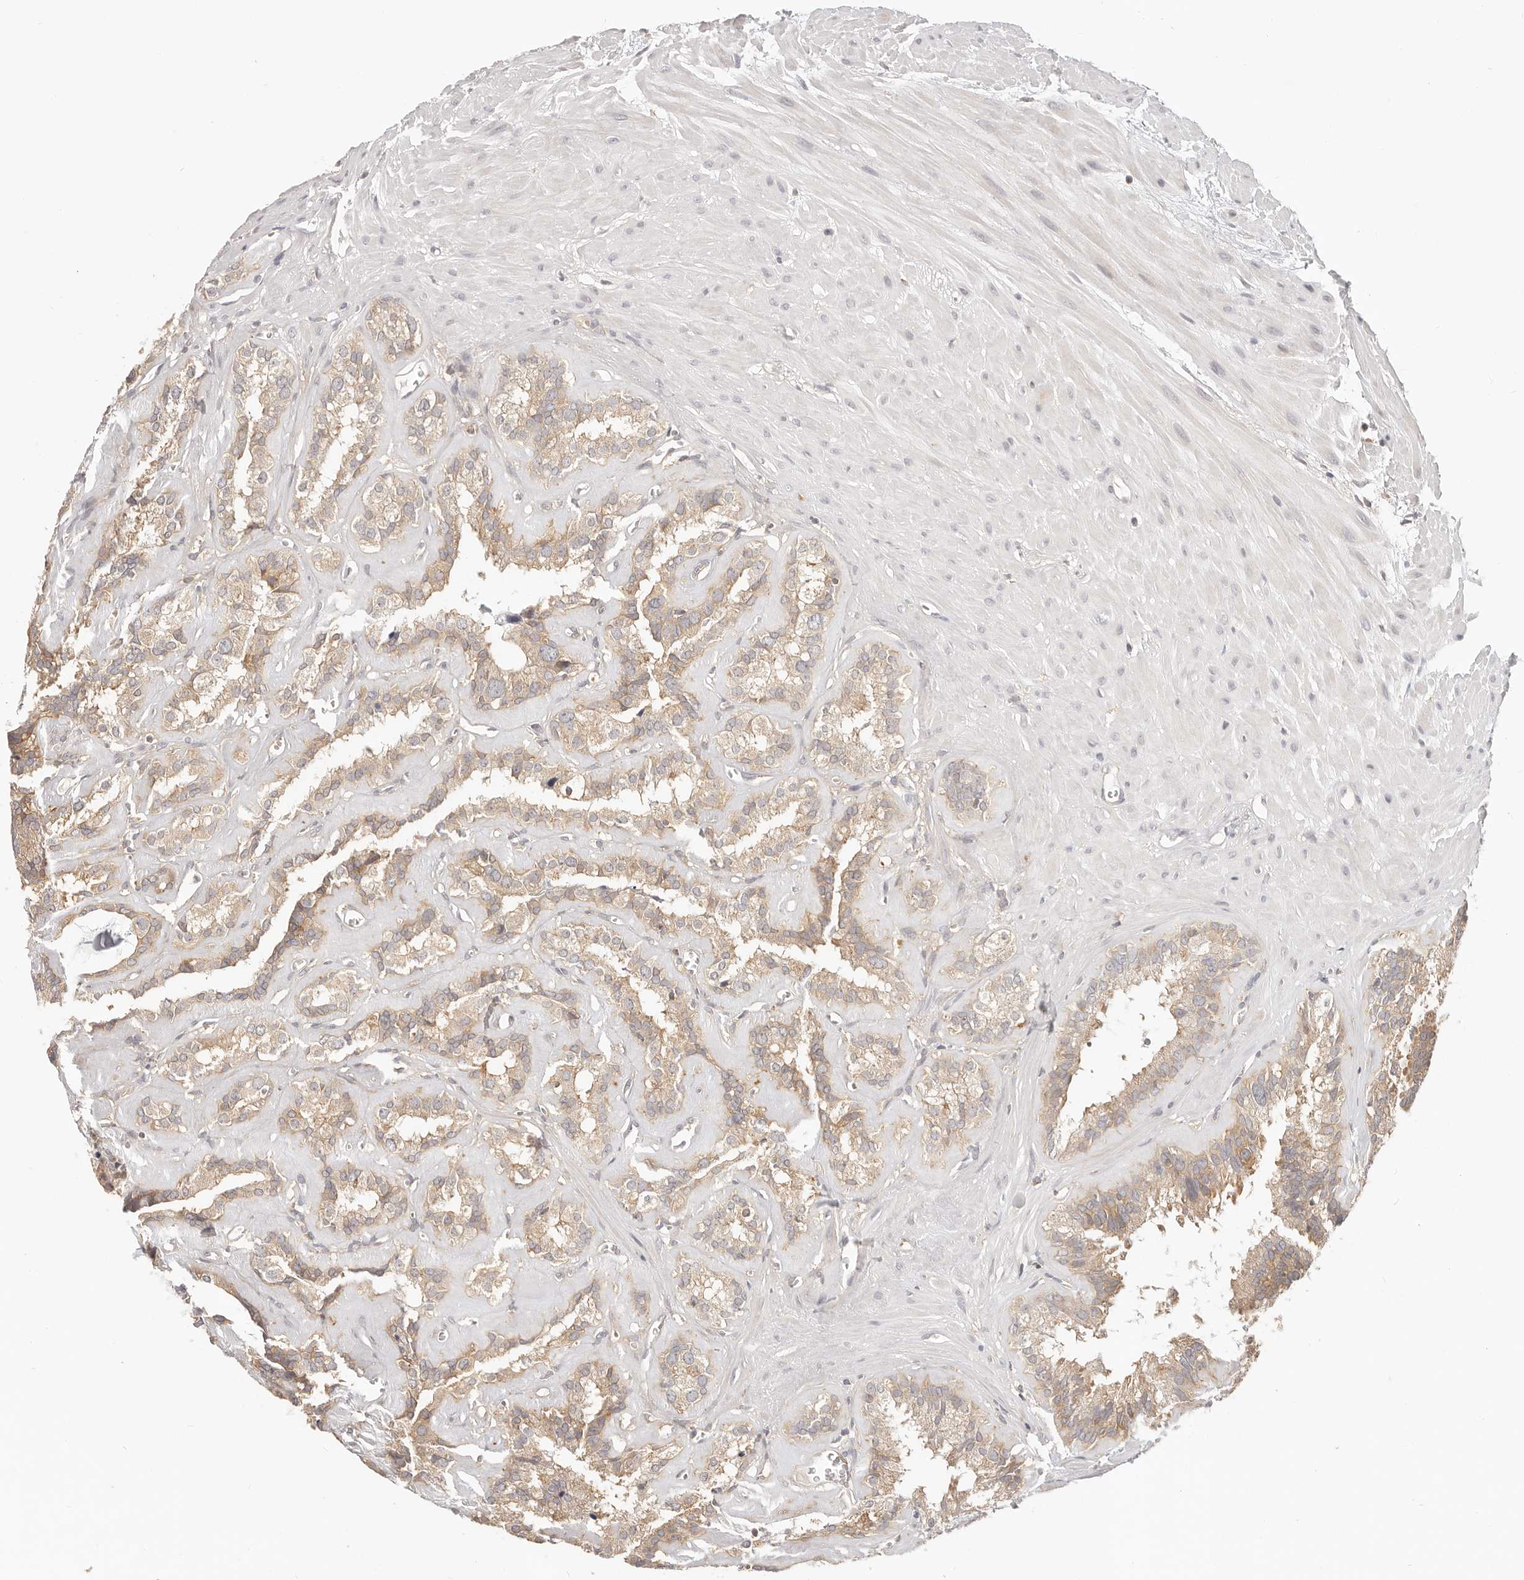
{"staining": {"intensity": "weak", "quantity": "25%-75%", "location": "cytoplasmic/membranous"}, "tissue": "seminal vesicle", "cell_type": "Glandular cells", "image_type": "normal", "snomed": [{"axis": "morphology", "description": "Normal tissue, NOS"}, {"axis": "topography", "description": "Prostate"}, {"axis": "topography", "description": "Seminal veicle"}], "caption": "Protein expression analysis of normal seminal vesicle displays weak cytoplasmic/membranous positivity in approximately 25%-75% of glandular cells.", "gene": "DTNBP1", "patient": {"sex": "male", "age": 59}}